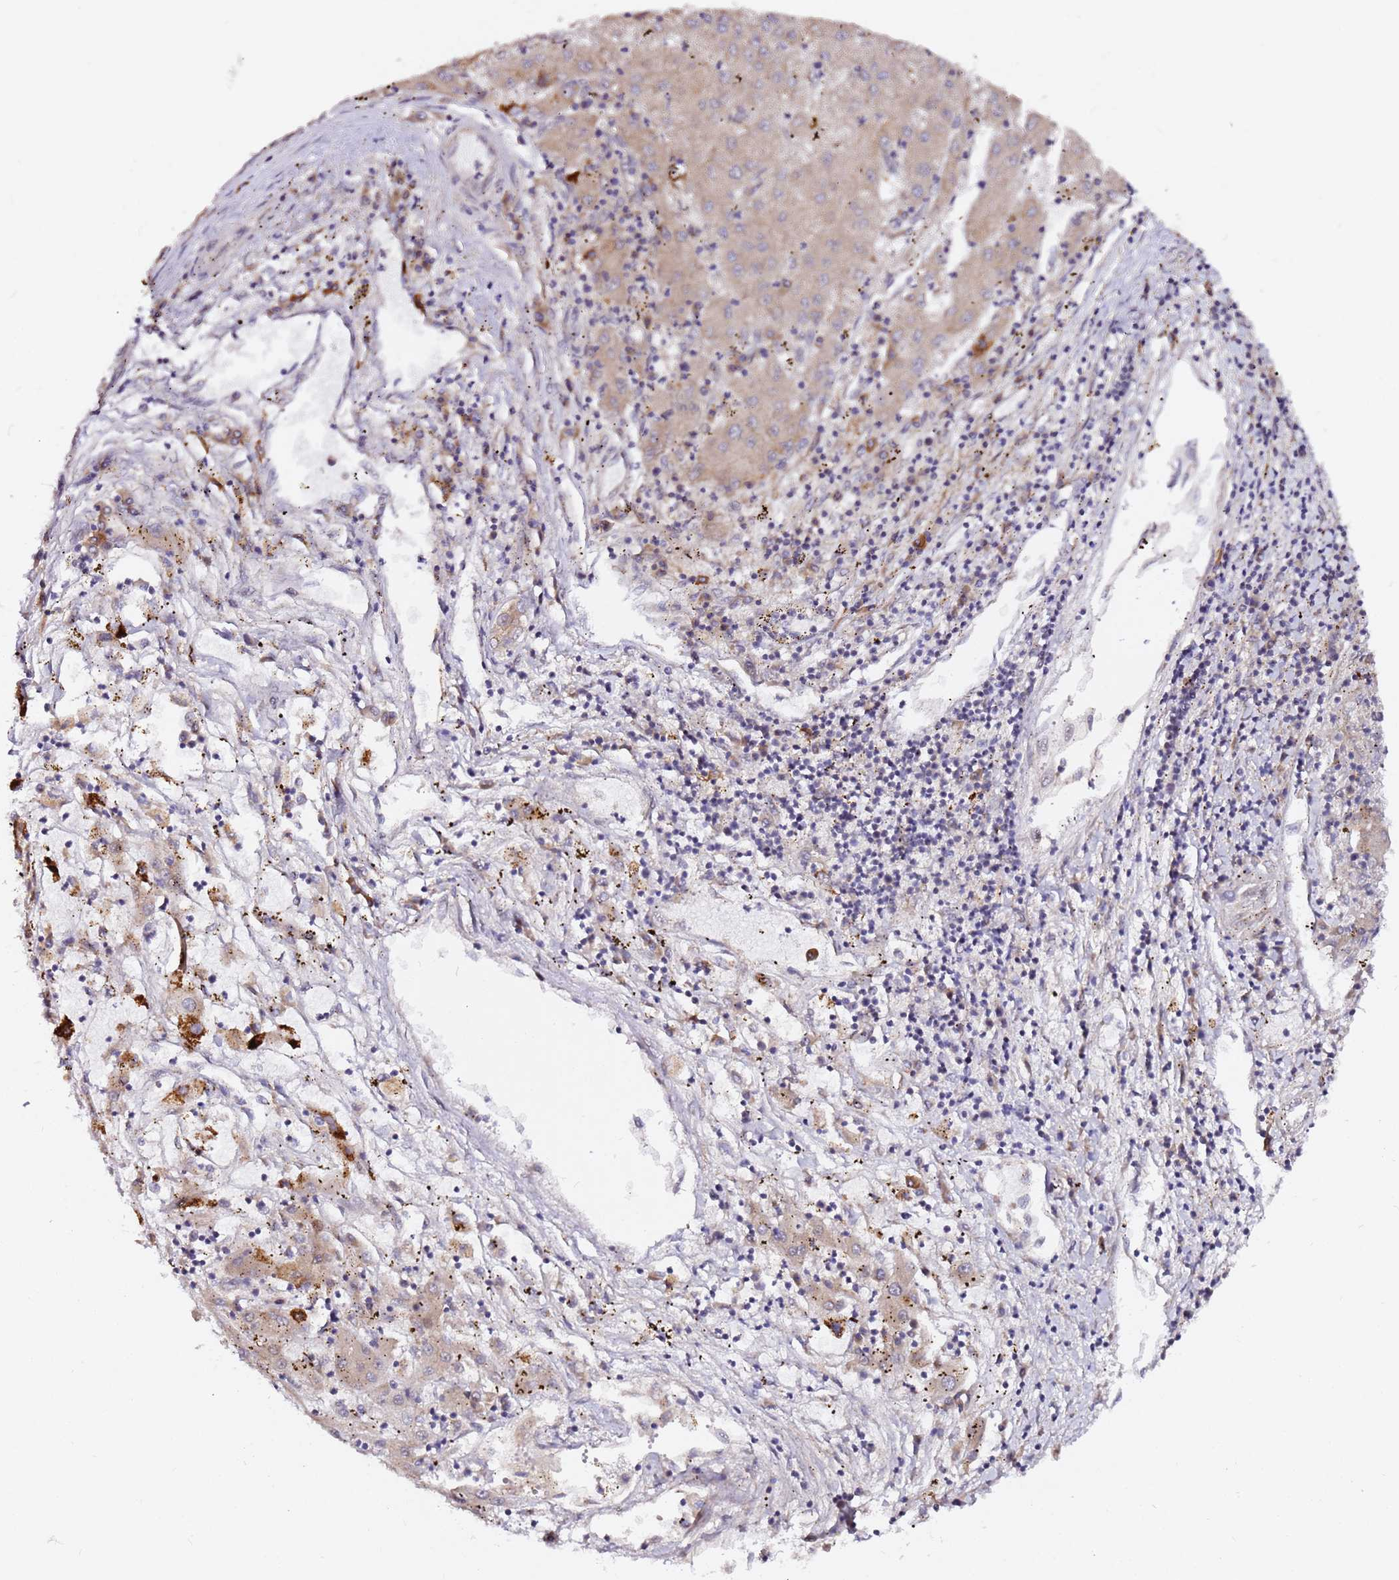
{"staining": {"intensity": "weak", "quantity": ">75%", "location": "cytoplasmic/membranous"}, "tissue": "liver cancer", "cell_type": "Tumor cells", "image_type": "cancer", "snomed": [{"axis": "morphology", "description": "Carcinoma, Hepatocellular, NOS"}, {"axis": "topography", "description": "Liver"}], "caption": "This photomicrograph reveals liver cancer (hepatocellular carcinoma) stained with immunohistochemistry to label a protein in brown. The cytoplasmic/membranous of tumor cells show weak positivity for the protein. Nuclei are counter-stained blue.", "gene": "ALG11", "patient": {"sex": "male", "age": 72}}